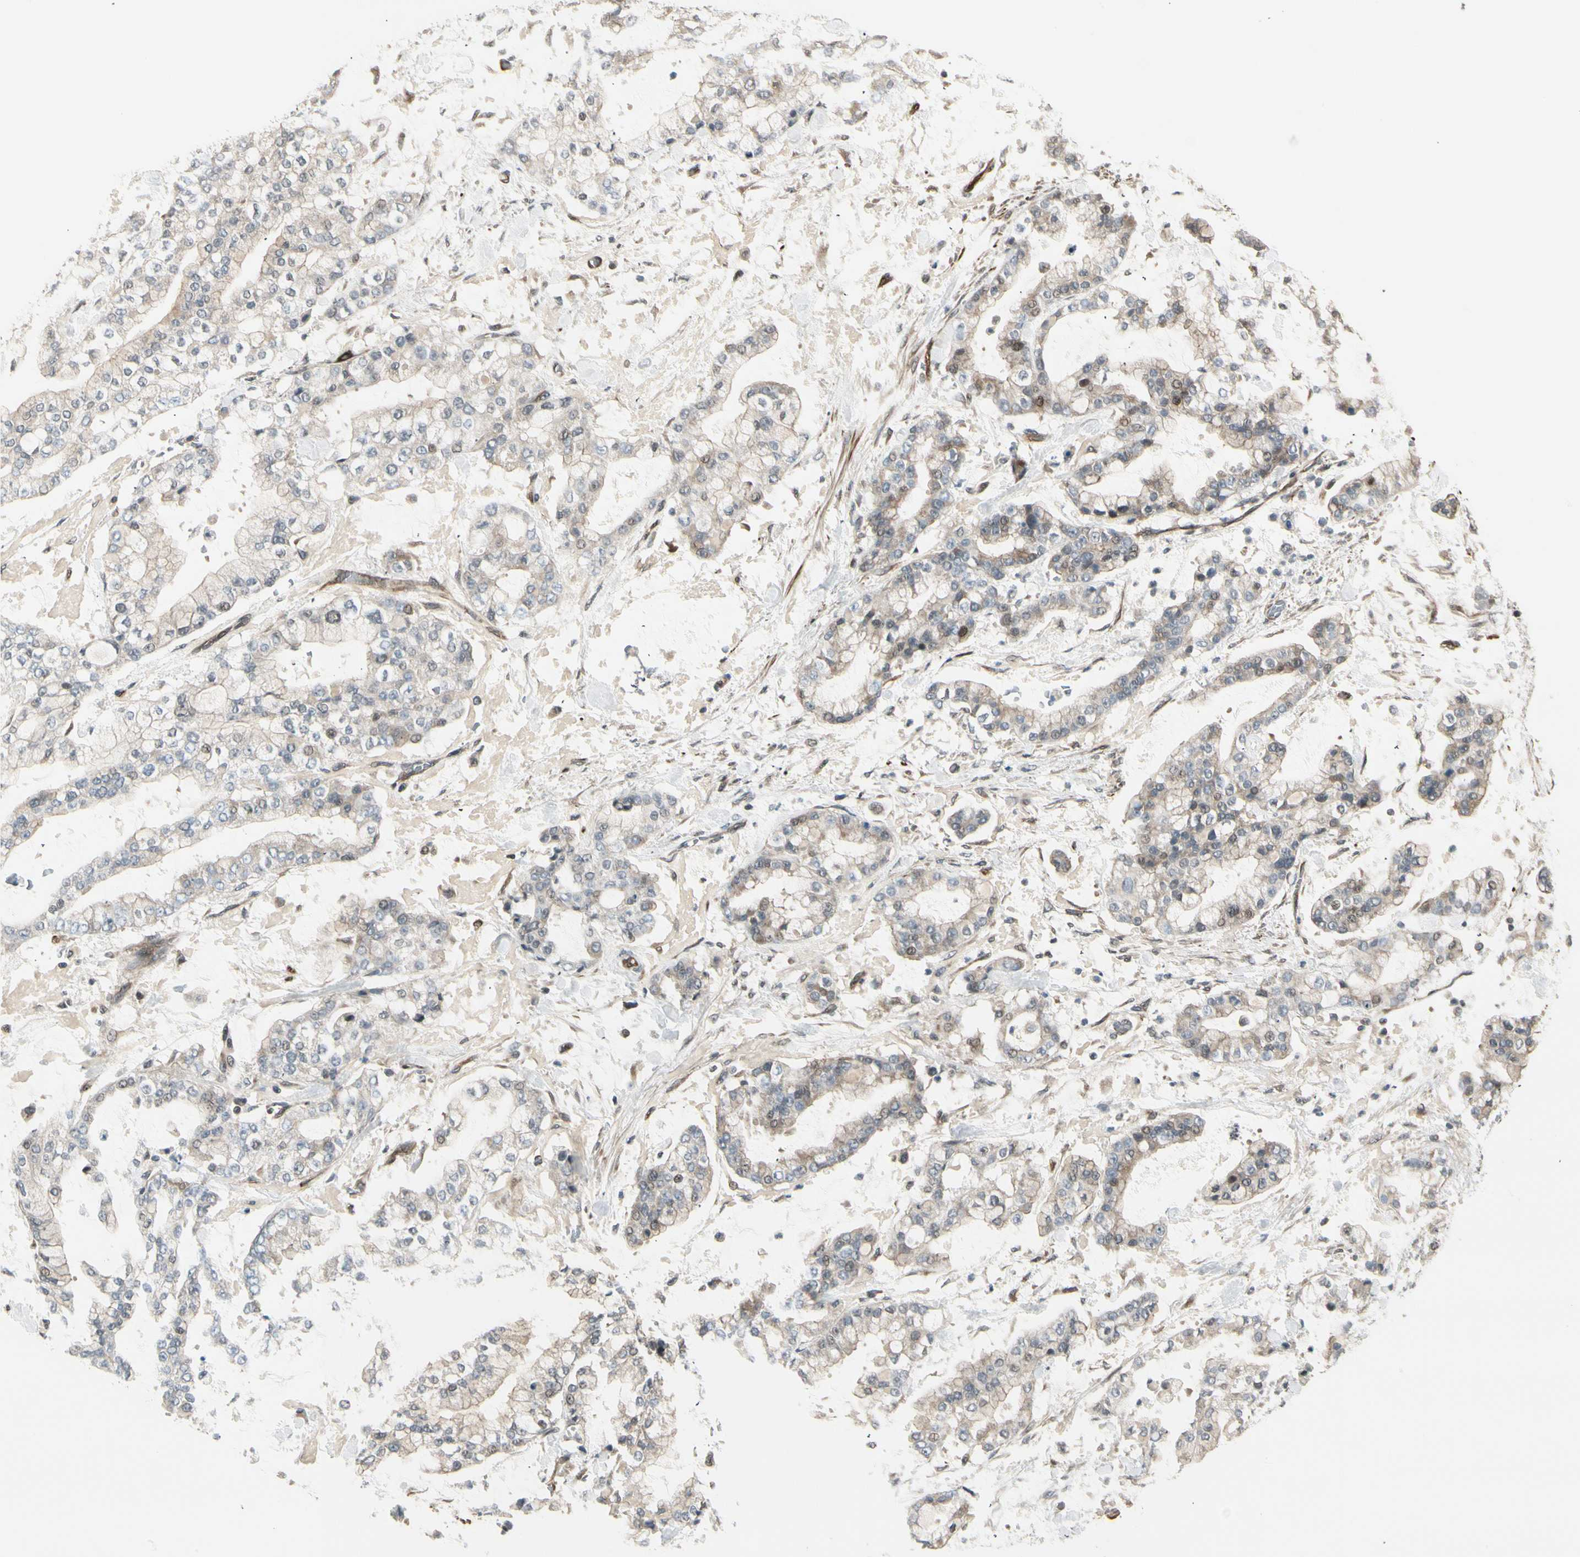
{"staining": {"intensity": "weak", "quantity": "25%-75%", "location": "cytoplasmic/membranous,nuclear"}, "tissue": "stomach cancer", "cell_type": "Tumor cells", "image_type": "cancer", "snomed": [{"axis": "morphology", "description": "Normal tissue, NOS"}, {"axis": "morphology", "description": "Adenocarcinoma, NOS"}, {"axis": "topography", "description": "Stomach, upper"}, {"axis": "topography", "description": "Stomach"}], "caption": "Approximately 25%-75% of tumor cells in human stomach cancer reveal weak cytoplasmic/membranous and nuclear protein positivity as visualized by brown immunohistochemical staining.", "gene": "SVBP", "patient": {"sex": "male", "age": 76}}